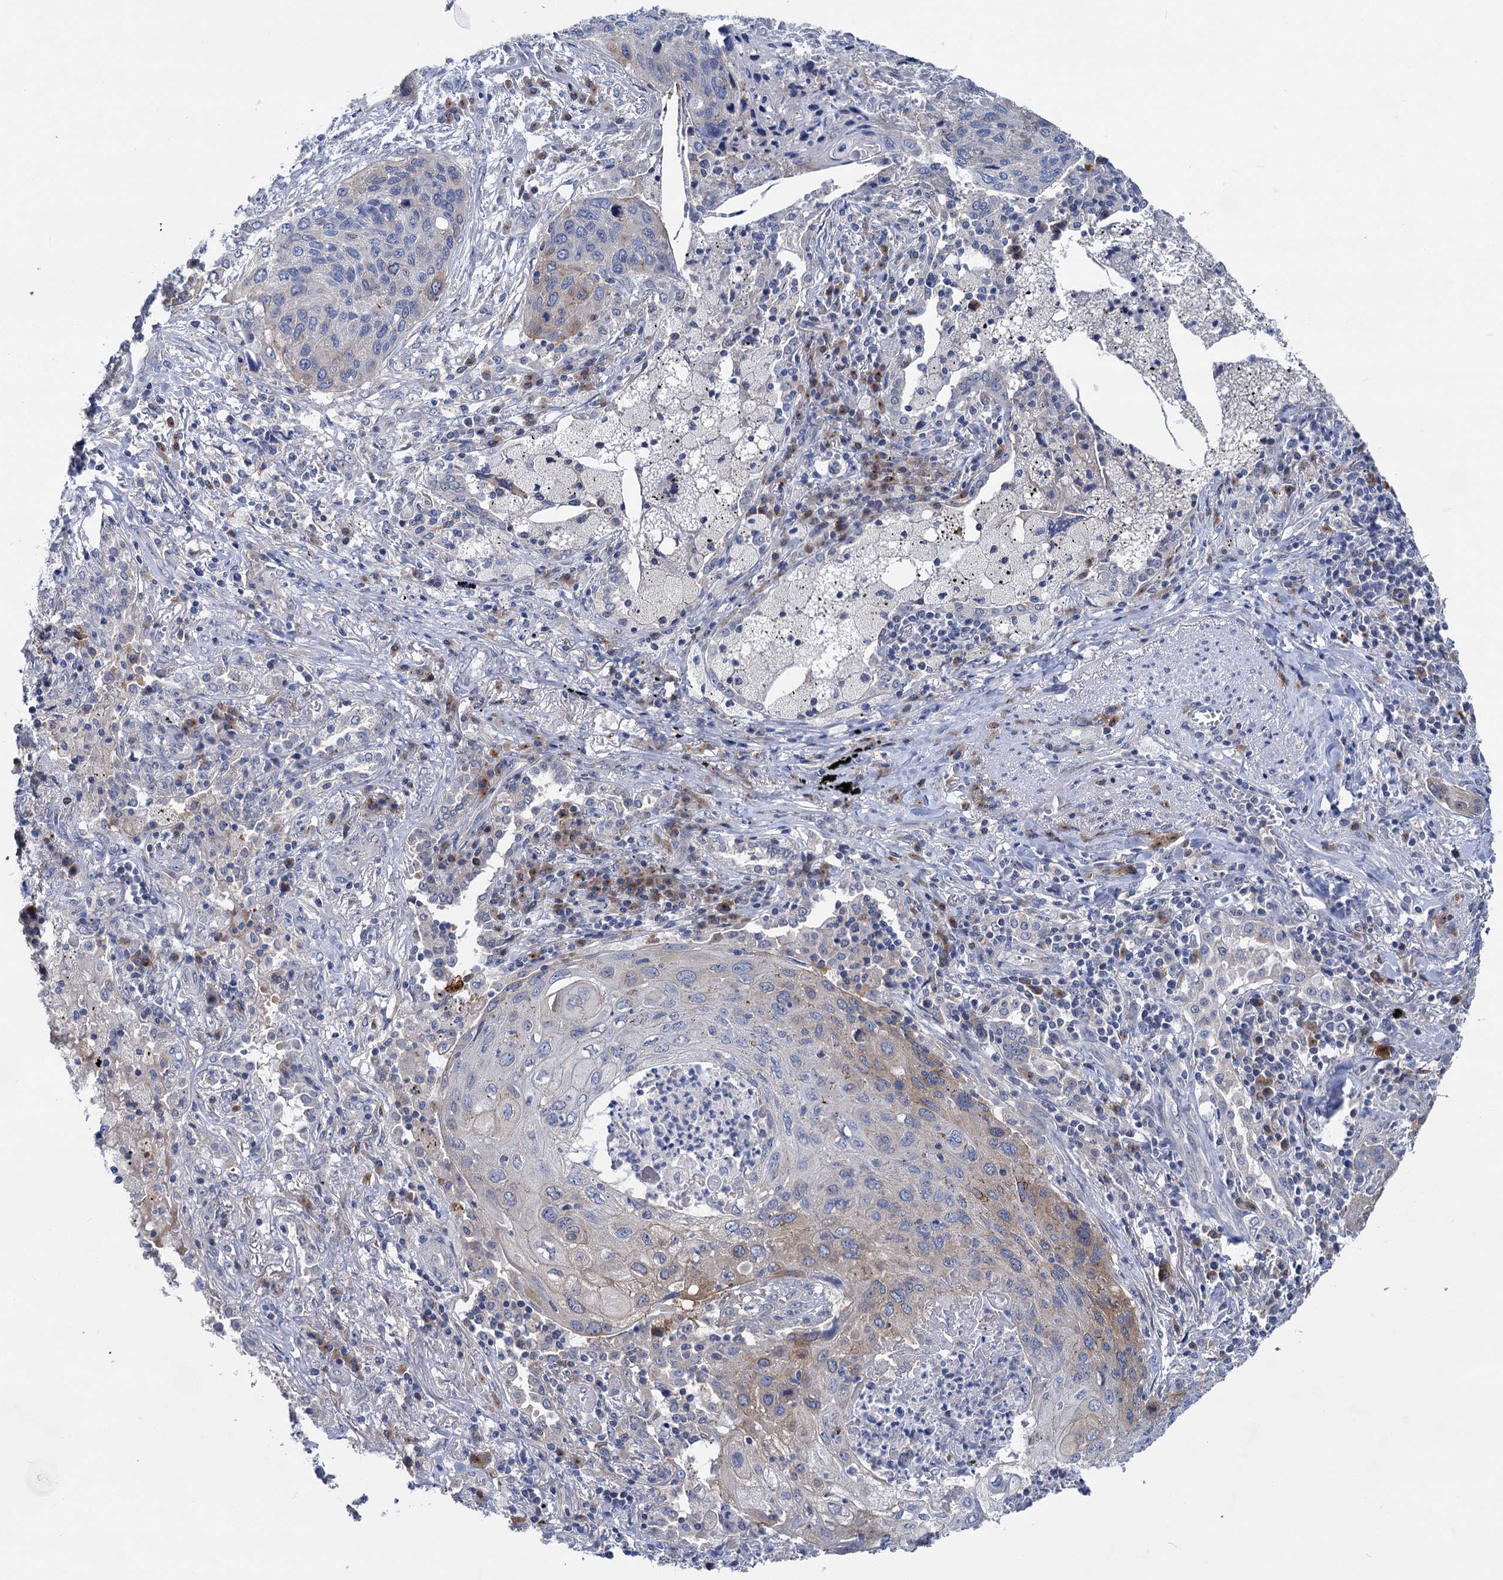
{"staining": {"intensity": "weak", "quantity": "<25%", "location": "cytoplasmic/membranous"}, "tissue": "lung cancer", "cell_type": "Tumor cells", "image_type": "cancer", "snomed": [{"axis": "morphology", "description": "Squamous cell carcinoma, NOS"}, {"axis": "topography", "description": "Lung"}], "caption": "Immunohistochemical staining of lung squamous cell carcinoma demonstrates no significant expression in tumor cells.", "gene": "ZNRD2", "patient": {"sex": "female", "age": 63}}